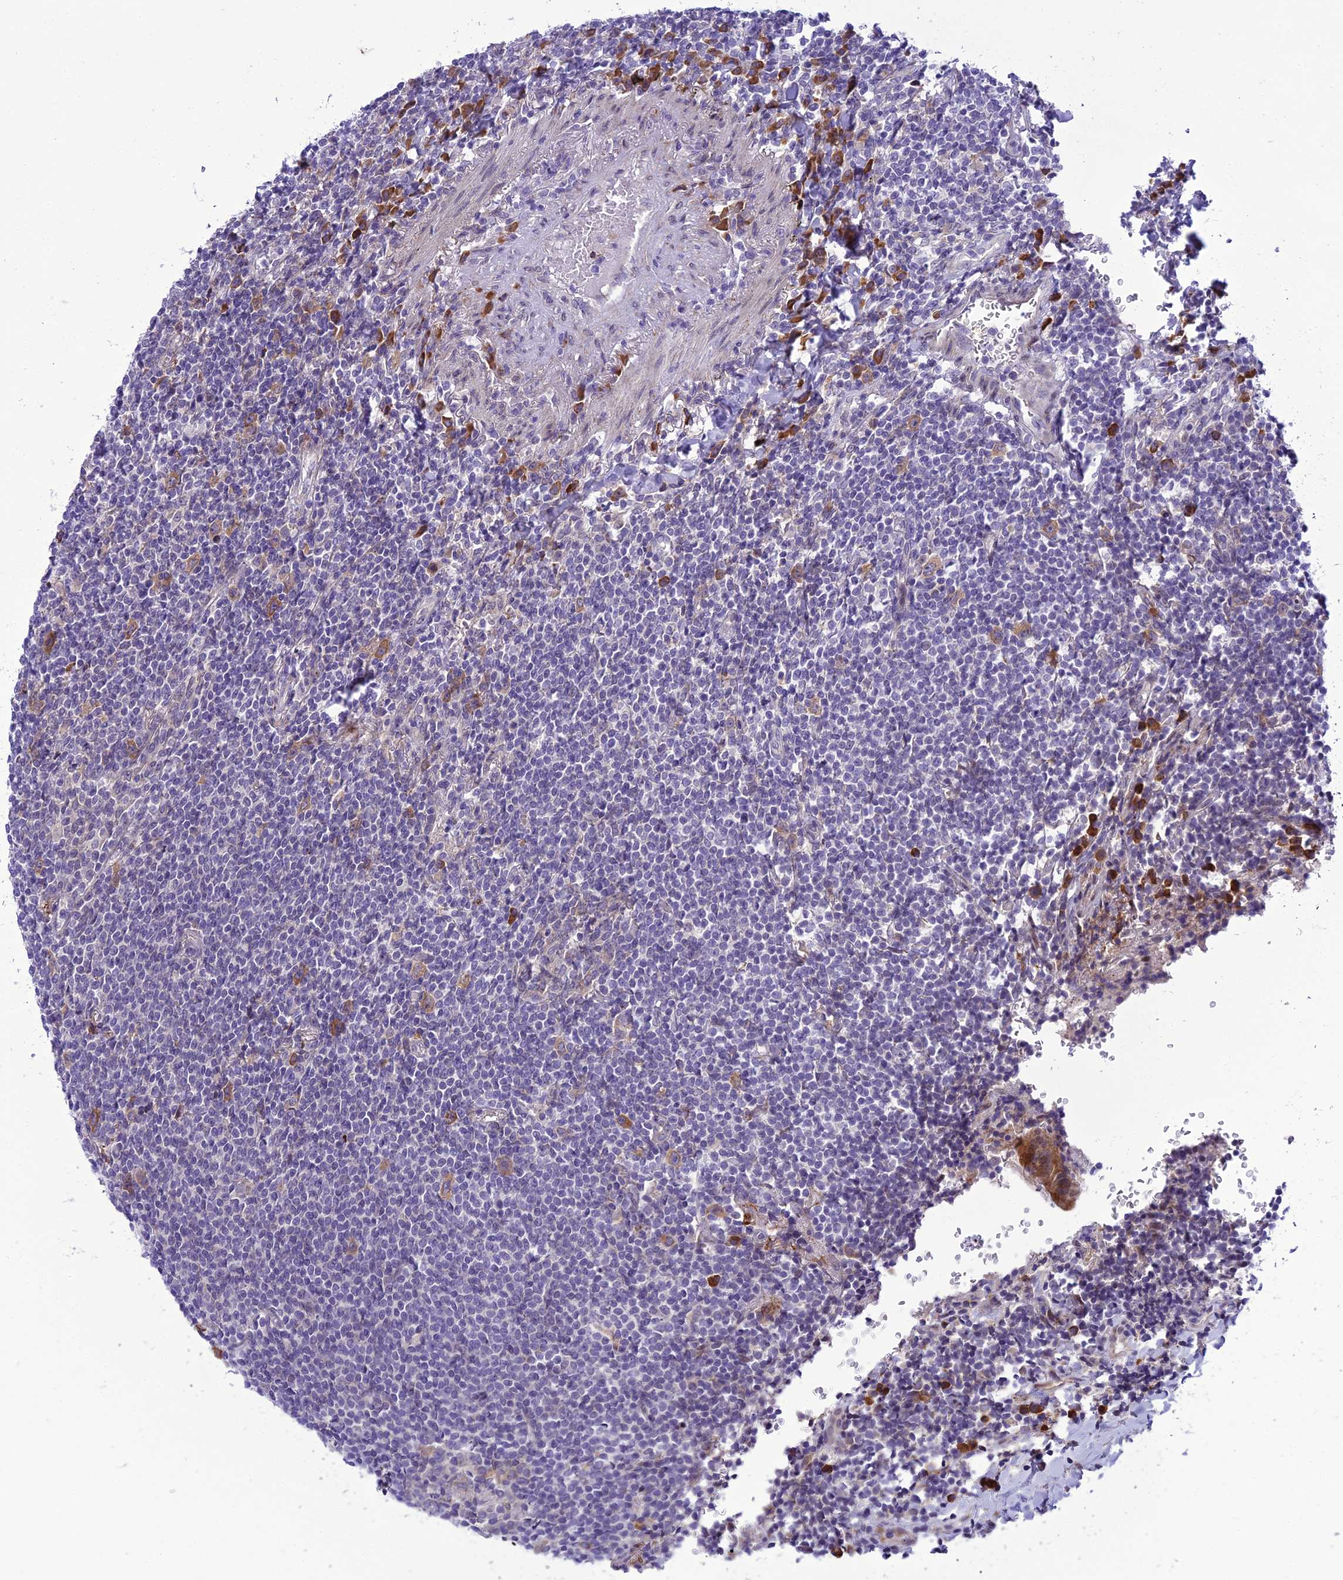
{"staining": {"intensity": "negative", "quantity": "none", "location": "none"}, "tissue": "lymphoma", "cell_type": "Tumor cells", "image_type": "cancer", "snomed": [{"axis": "morphology", "description": "Malignant lymphoma, non-Hodgkin's type, Low grade"}, {"axis": "topography", "description": "Lung"}], "caption": "There is no significant positivity in tumor cells of low-grade malignant lymphoma, non-Hodgkin's type.", "gene": "NEURL2", "patient": {"sex": "female", "age": 71}}